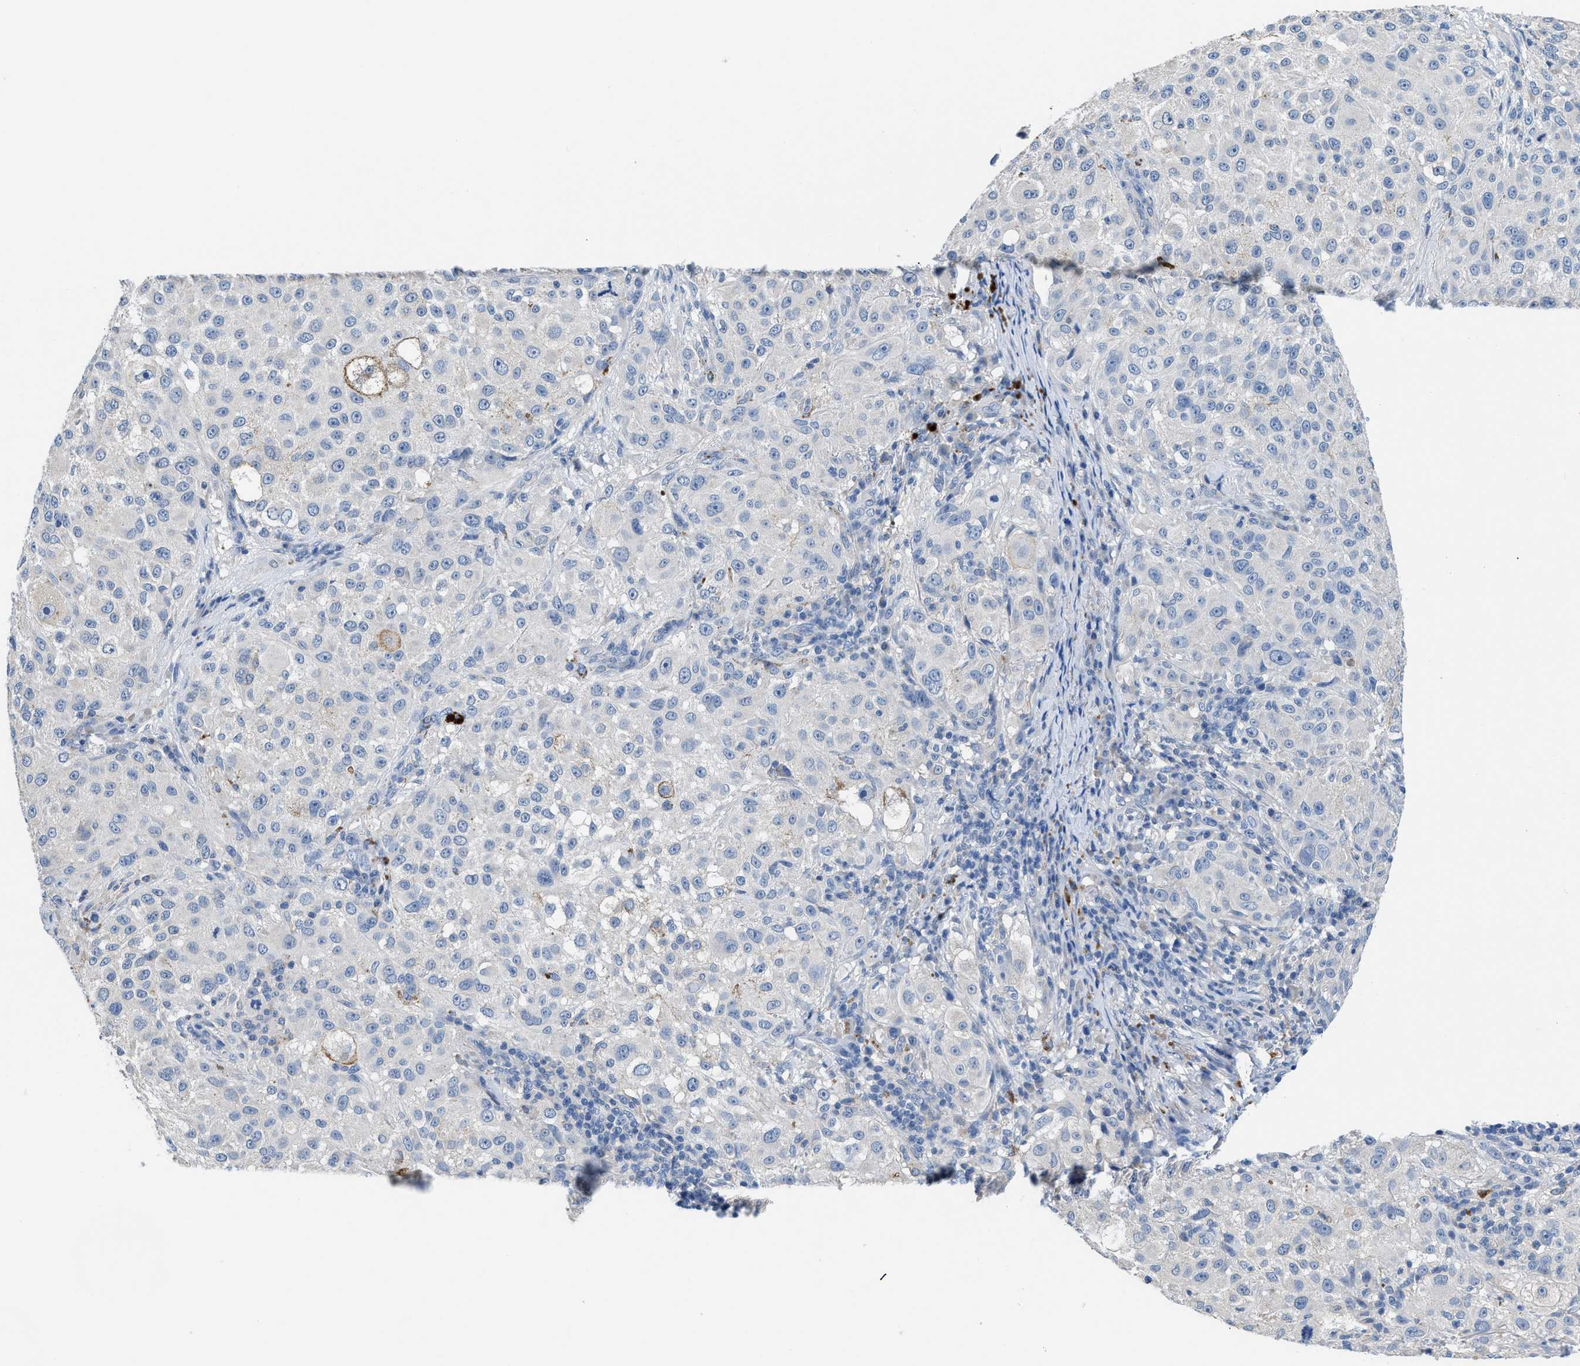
{"staining": {"intensity": "negative", "quantity": "none", "location": "none"}, "tissue": "melanoma", "cell_type": "Tumor cells", "image_type": "cancer", "snomed": [{"axis": "morphology", "description": "Necrosis, NOS"}, {"axis": "morphology", "description": "Malignant melanoma, NOS"}, {"axis": "topography", "description": "Skin"}], "caption": "The photomicrograph demonstrates no significant expression in tumor cells of malignant melanoma.", "gene": "SLC10A6", "patient": {"sex": "female", "age": 87}}